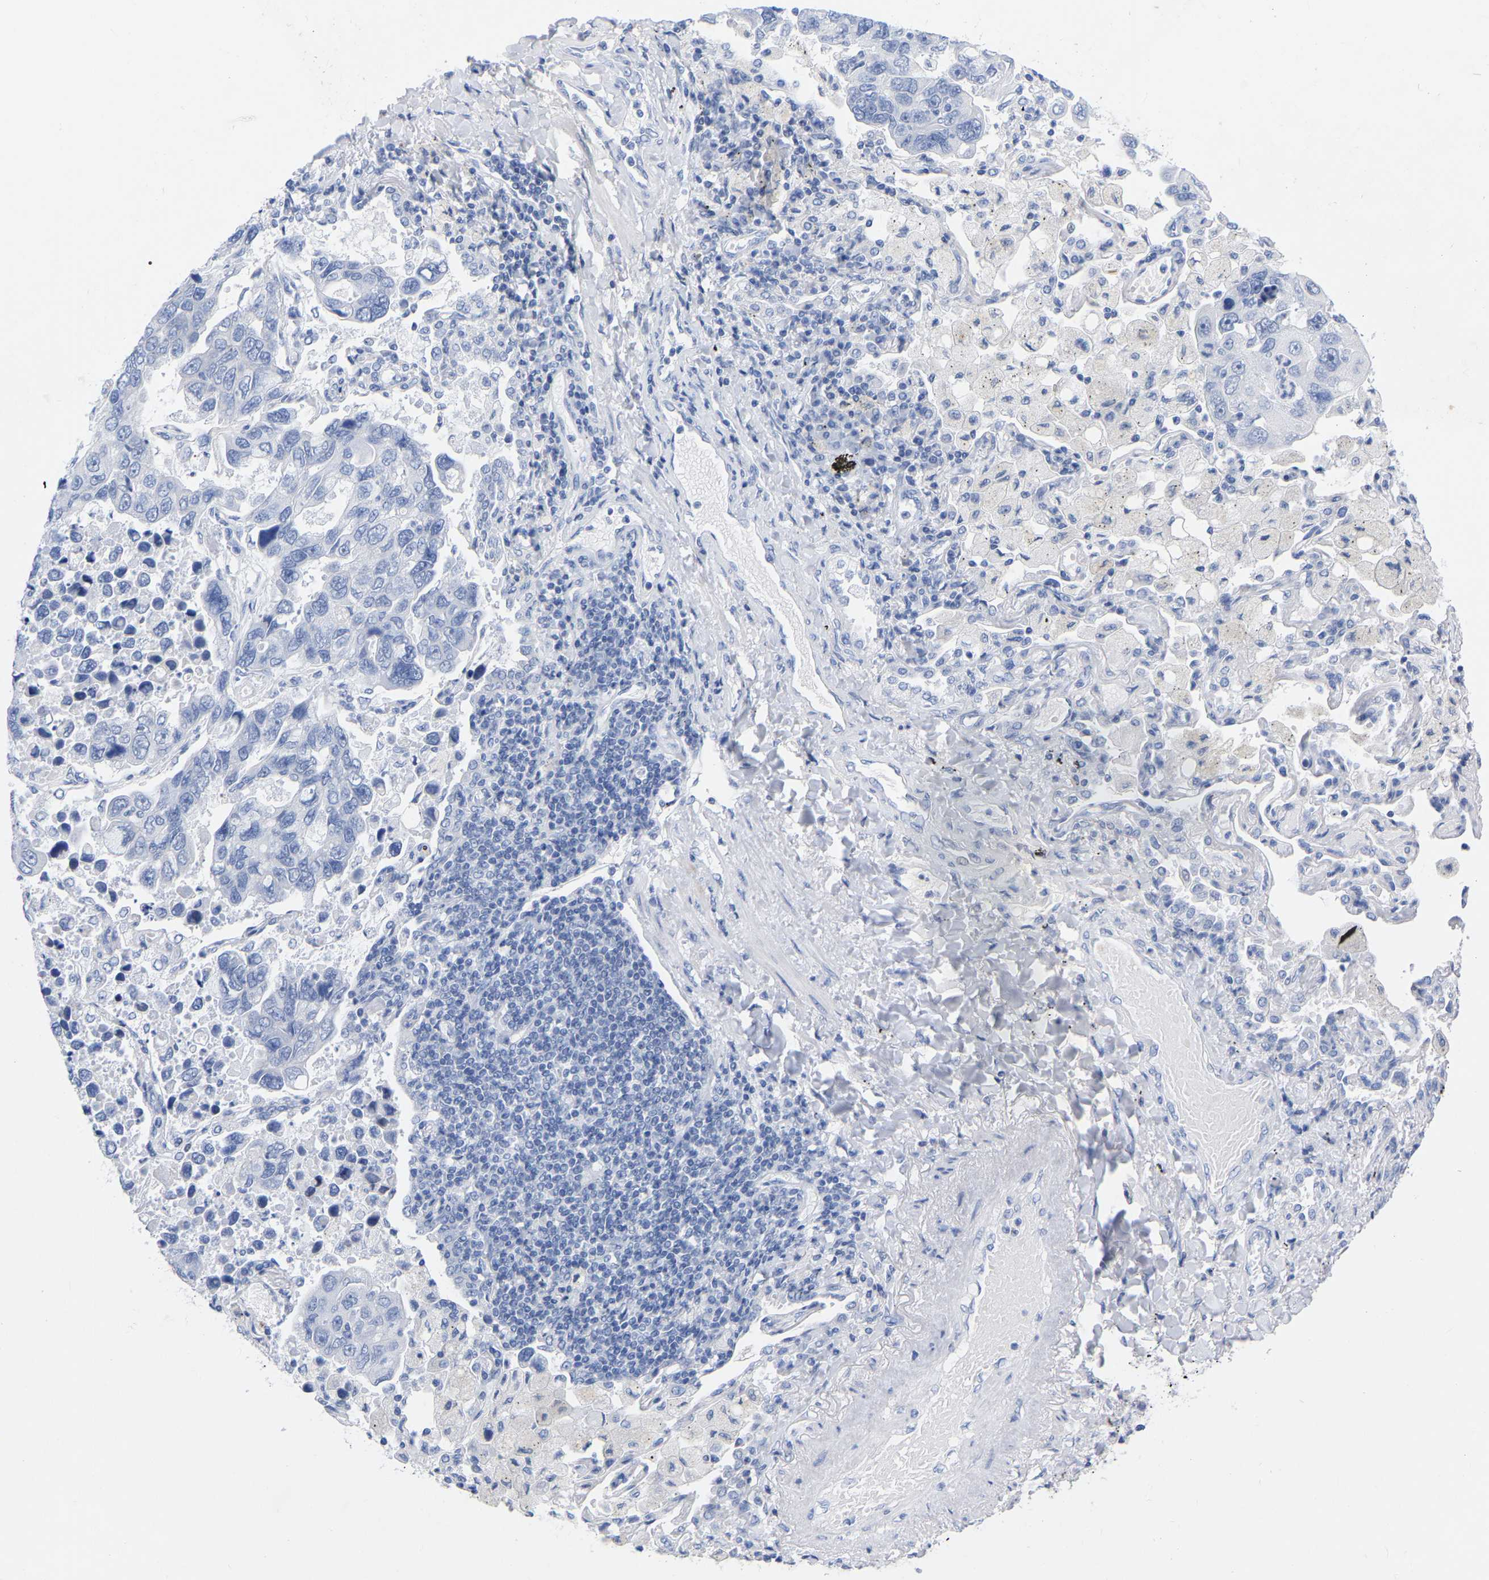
{"staining": {"intensity": "negative", "quantity": "none", "location": "none"}, "tissue": "lung cancer", "cell_type": "Tumor cells", "image_type": "cancer", "snomed": [{"axis": "morphology", "description": "Adenocarcinoma, NOS"}, {"axis": "topography", "description": "Lung"}], "caption": "Protein analysis of lung adenocarcinoma shows no significant staining in tumor cells.", "gene": "ZNF629", "patient": {"sex": "male", "age": 64}}